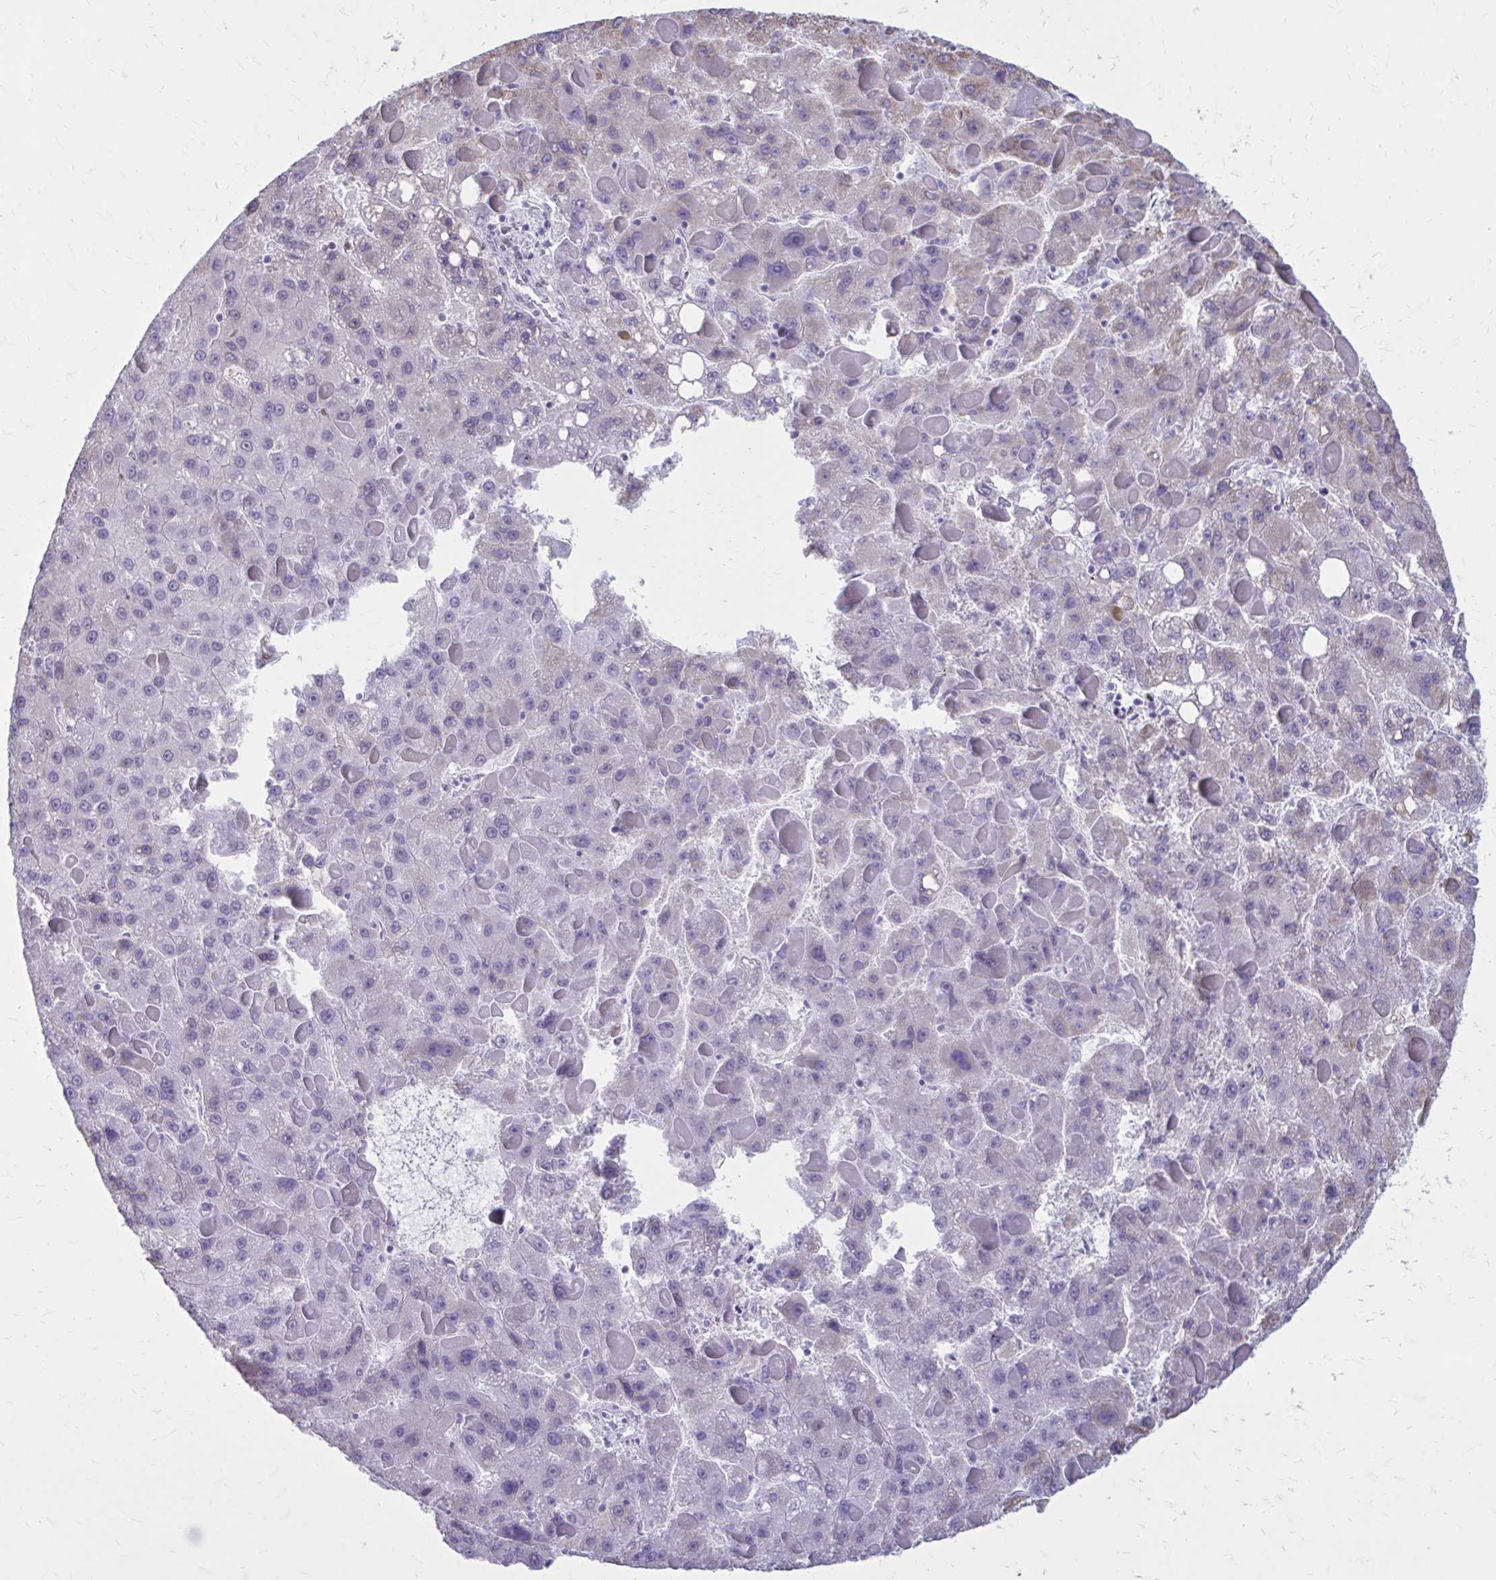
{"staining": {"intensity": "negative", "quantity": "none", "location": "none"}, "tissue": "liver cancer", "cell_type": "Tumor cells", "image_type": "cancer", "snomed": [{"axis": "morphology", "description": "Carcinoma, Hepatocellular, NOS"}, {"axis": "topography", "description": "Liver"}], "caption": "Protein analysis of liver cancer (hepatocellular carcinoma) exhibits no significant expression in tumor cells. (Brightfield microscopy of DAB (3,3'-diaminobenzidine) immunohistochemistry (IHC) at high magnification).", "gene": "PROSER1", "patient": {"sex": "female", "age": 82}}